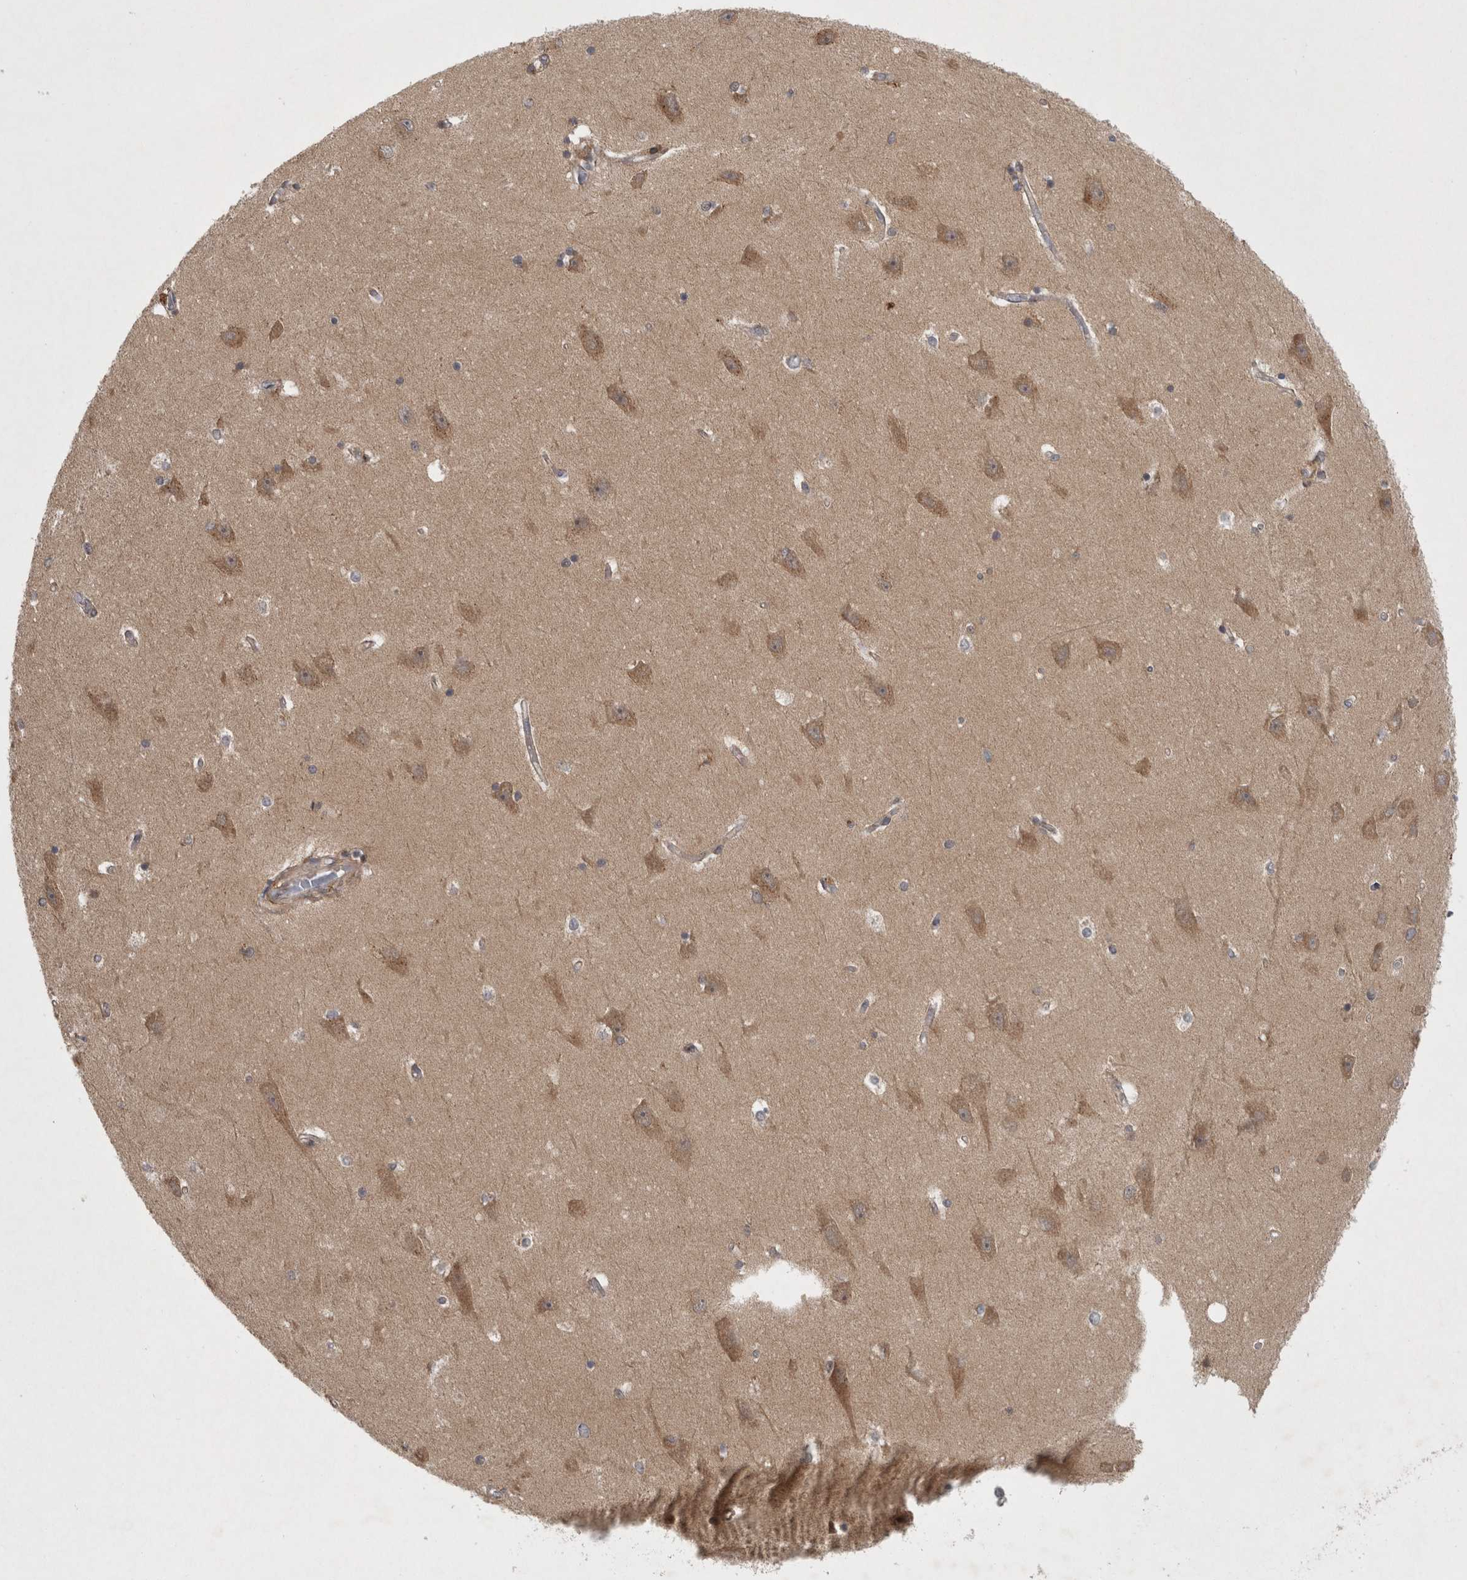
{"staining": {"intensity": "weak", "quantity": "25%-75%", "location": "cytoplasmic/membranous,nuclear"}, "tissue": "hippocampus", "cell_type": "Glial cells", "image_type": "normal", "snomed": [{"axis": "morphology", "description": "Normal tissue, NOS"}, {"axis": "topography", "description": "Hippocampus"}], "caption": "This photomicrograph demonstrates immunohistochemistry (IHC) staining of normal hippocampus, with low weak cytoplasmic/membranous,nuclear expression in about 25%-75% of glial cells.", "gene": "KDM8", "patient": {"sex": "male", "age": 45}}